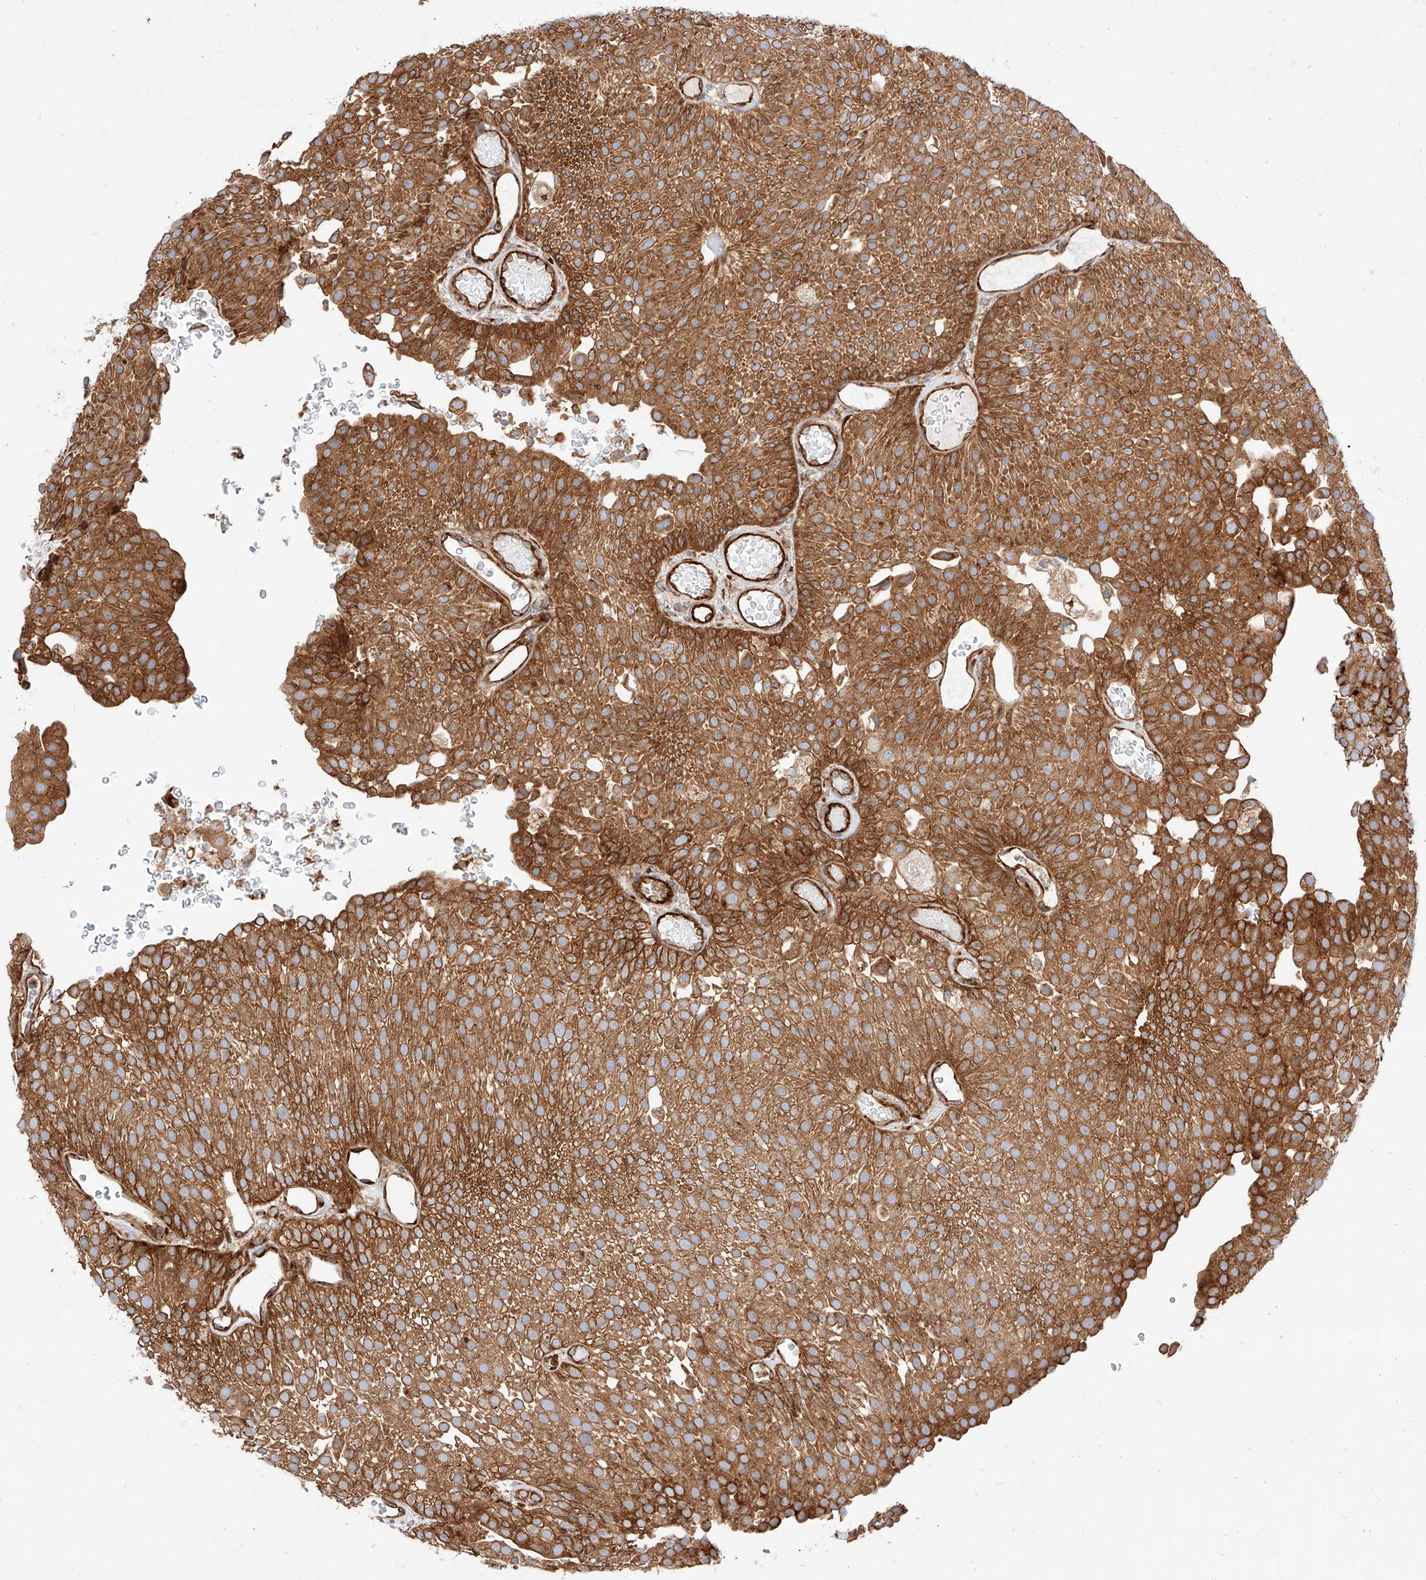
{"staining": {"intensity": "strong", "quantity": ">75%", "location": "cytoplasmic/membranous"}, "tissue": "urothelial cancer", "cell_type": "Tumor cells", "image_type": "cancer", "snomed": [{"axis": "morphology", "description": "Urothelial carcinoma, Low grade"}, {"axis": "topography", "description": "Urinary bladder"}], "caption": "The photomicrograph shows staining of urothelial cancer, revealing strong cytoplasmic/membranous protein positivity (brown color) within tumor cells.", "gene": "CSGALNACT2", "patient": {"sex": "male", "age": 78}}